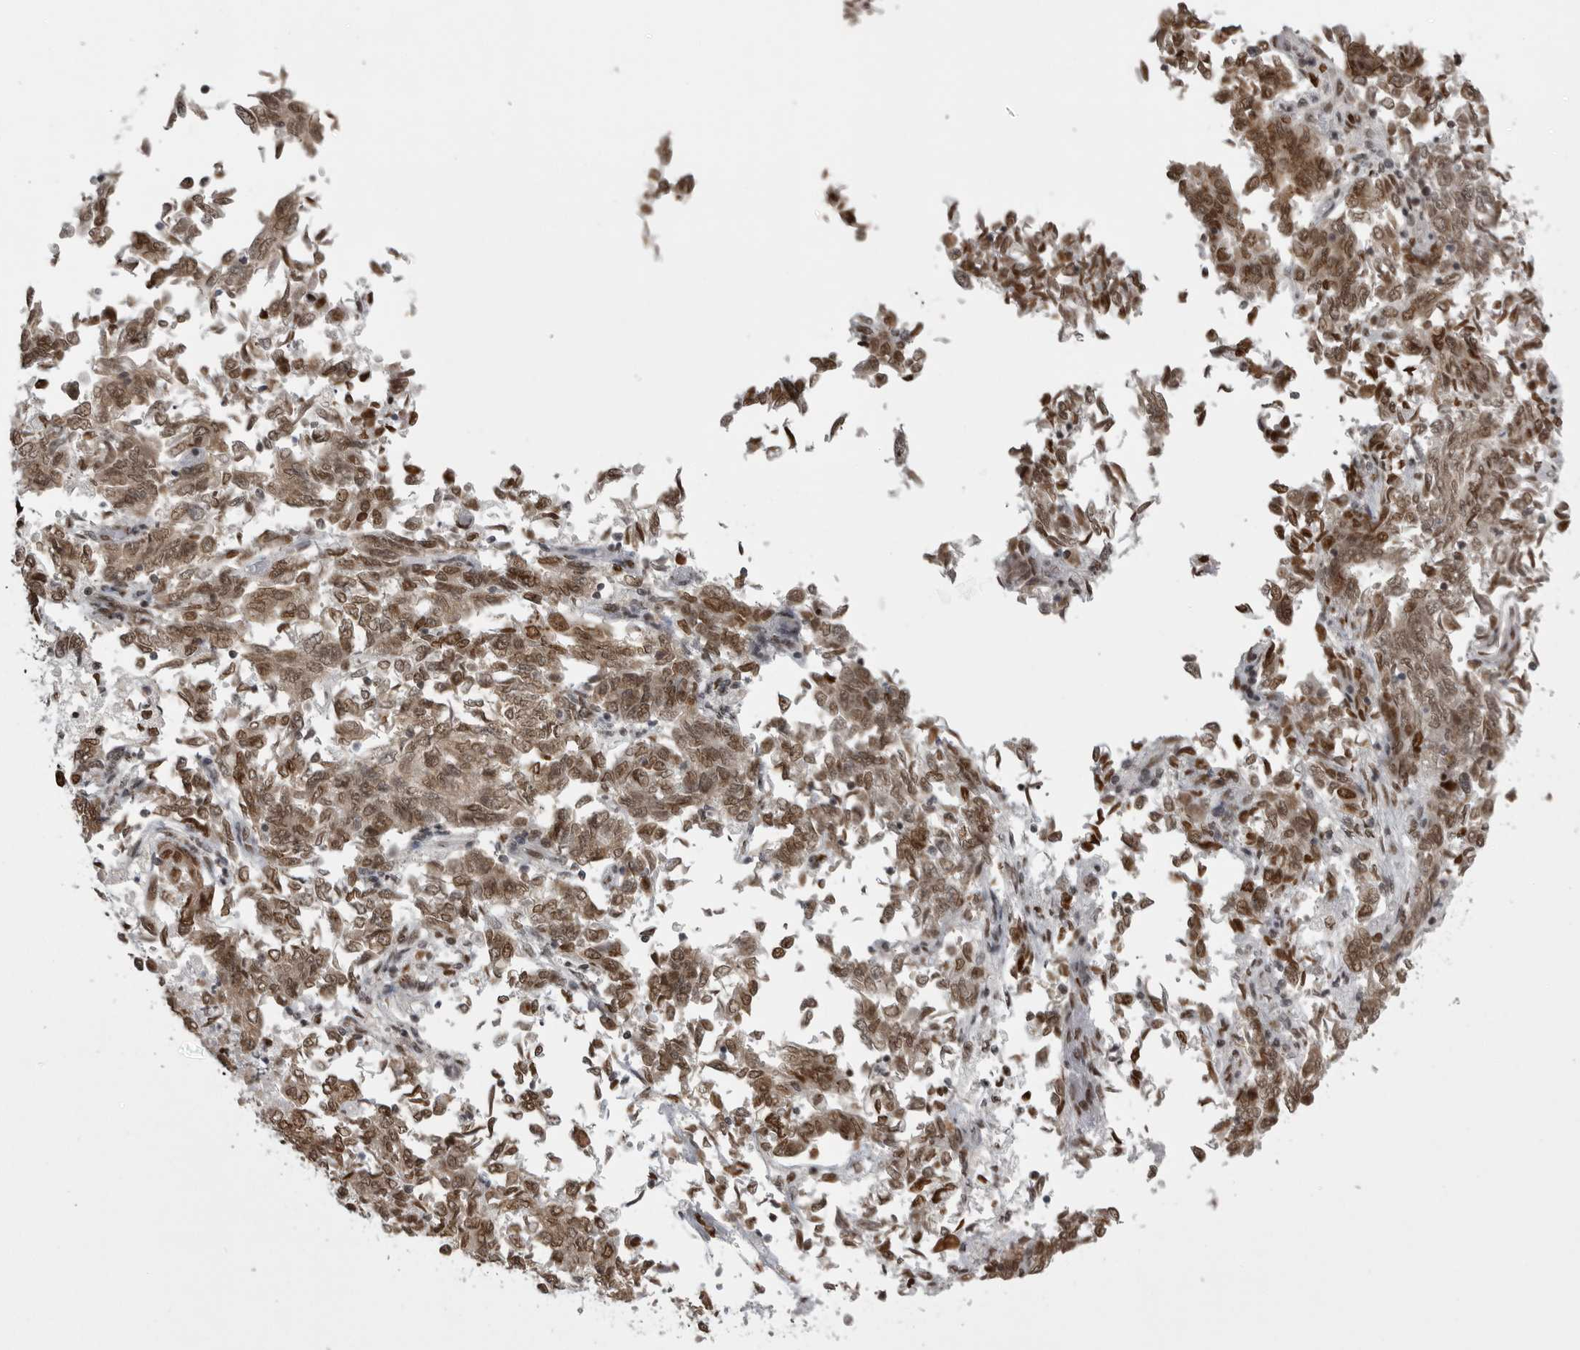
{"staining": {"intensity": "moderate", "quantity": ">75%", "location": "cytoplasmic/membranous,nuclear"}, "tissue": "endometrial cancer", "cell_type": "Tumor cells", "image_type": "cancer", "snomed": [{"axis": "morphology", "description": "Adenocarcinoma, NOS"}, {"axis": "topography", "description": "Endometrium"}], "caption": "Immunohistochemical staining of human endometrial cancer (adenocarcinoma) demonstrates moderate cytoplasmic/membranous and nuclear protein expression in approximately >75% of tumor cells.", "gene": "YAF2", "patient": {"sex": "female", "age": 80}}